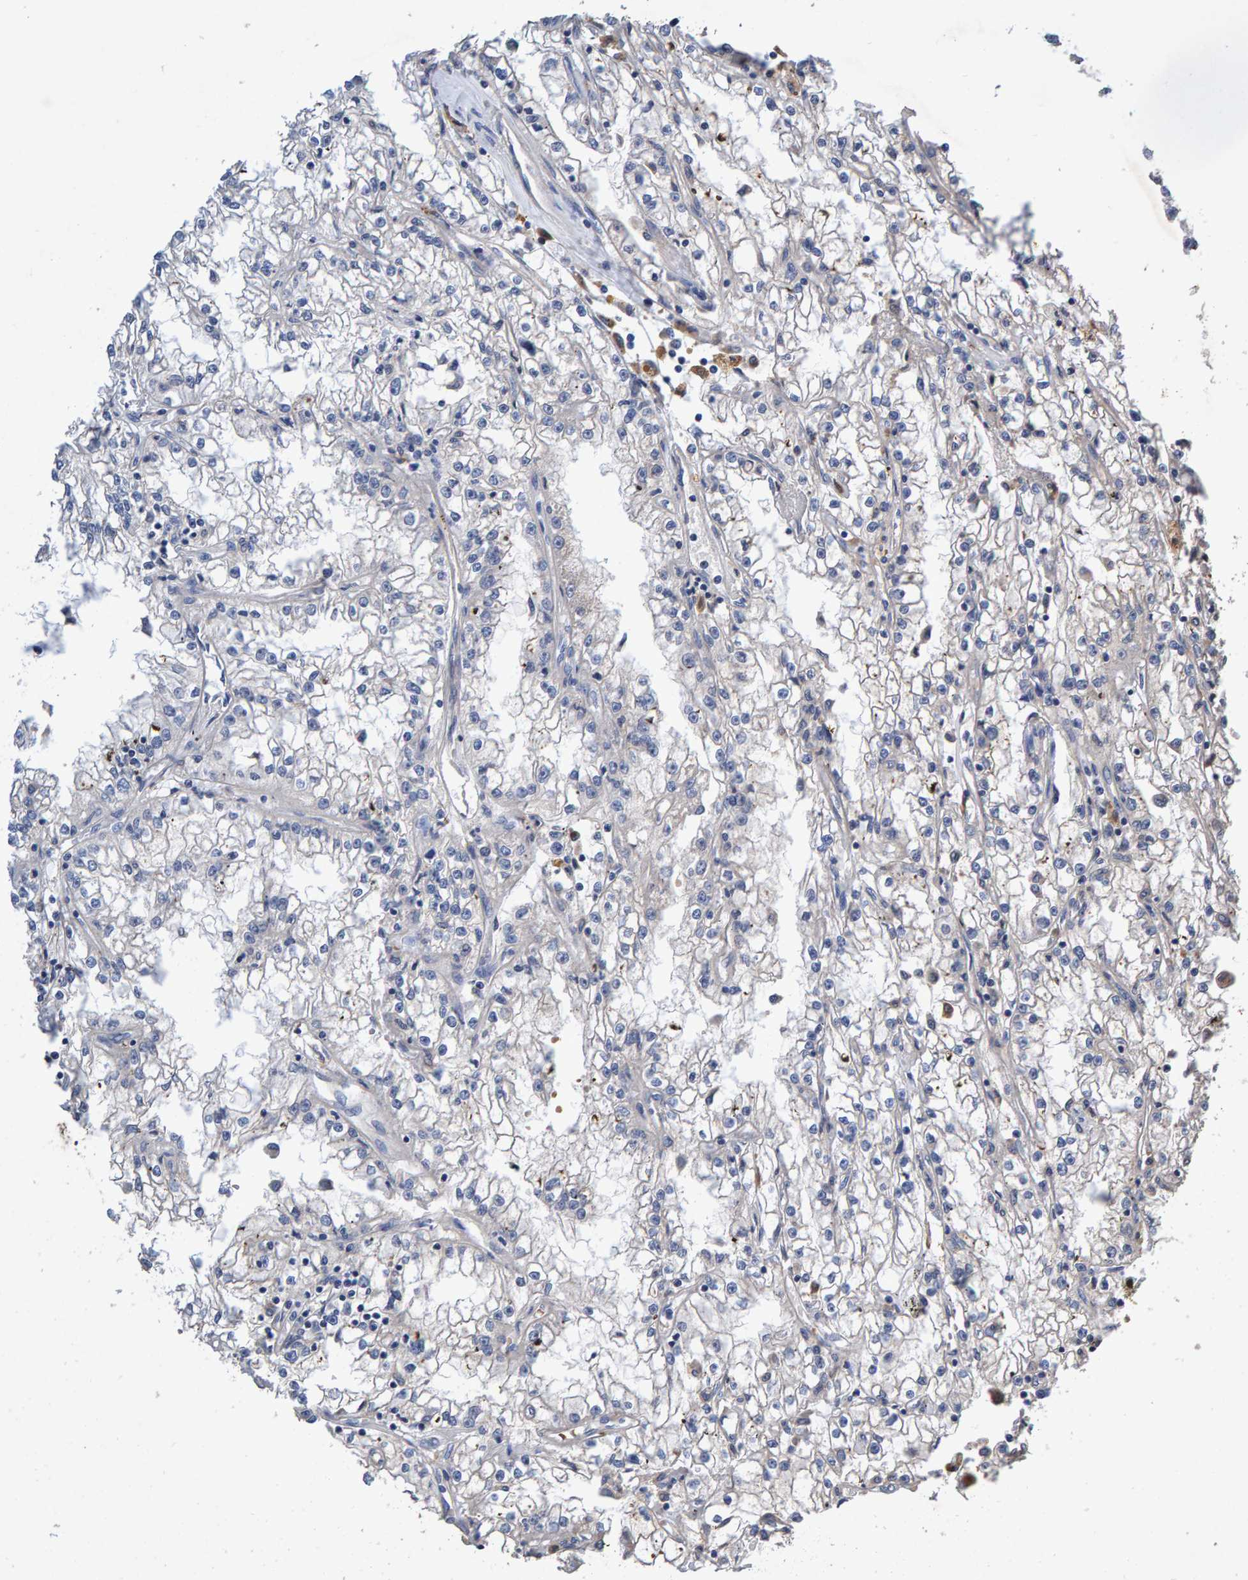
{"staining": {"intensity": "negative", "quantity": "none", "location": "none"}, "tissue": "renal cancer", "cell_type": "Tumor cells", "image_type": "cancer", "snomed": [{"axis": "morphology", "description": "Adenocarcinoma, NOS"}, {"axis": "topography", "description": "Kidney"}], "caption": "Immunohistochemistry image of neoplastic tissue: renal adenocarcinoma stained with DAB shows no significant protein positivity in tumor cells.", "gene": "EFR3A", "patient": {"sex": "male", "age": 56}}